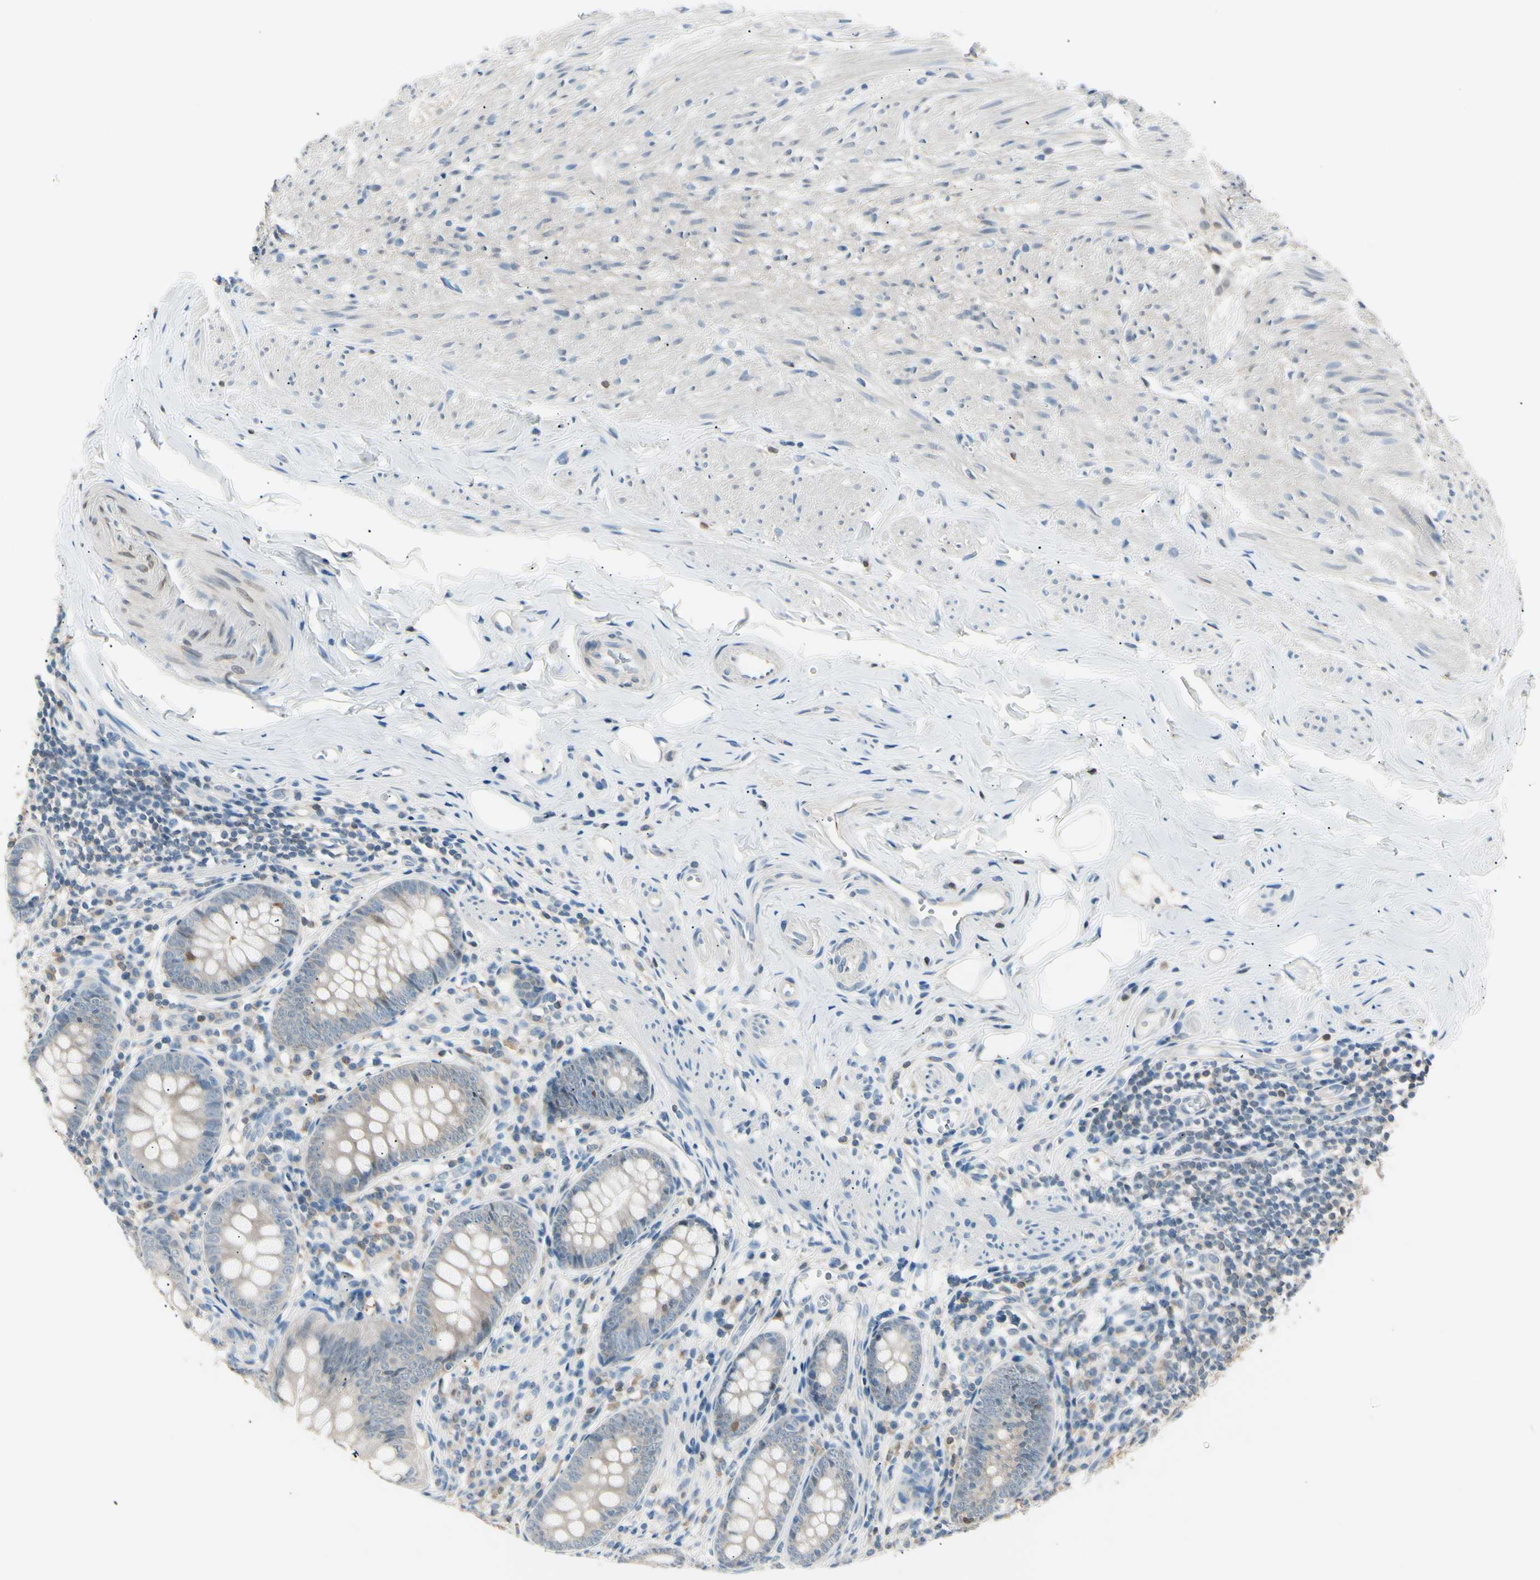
{"staining": {"intensity": "weak", "quantity": "25%-75%", "location": "cytoplasmic/membranous"}, "tissue": "appendix", "cell_type": "Glandular cells", "image_type": "normal", "snomed": [{"axis": "morphology", "description": "Normal tissue, NOS"}, {"axis": "topography", "description": "Appendix"}], "caption": "Weak cytoplasmic/membranous protein staining is present in approximately 25%-75% of glandular cells in appendix. (IHC, brightfield microscopy, high magnification).", "gene": "LHPP", "patient": {"sex": "female", "age": 77}}